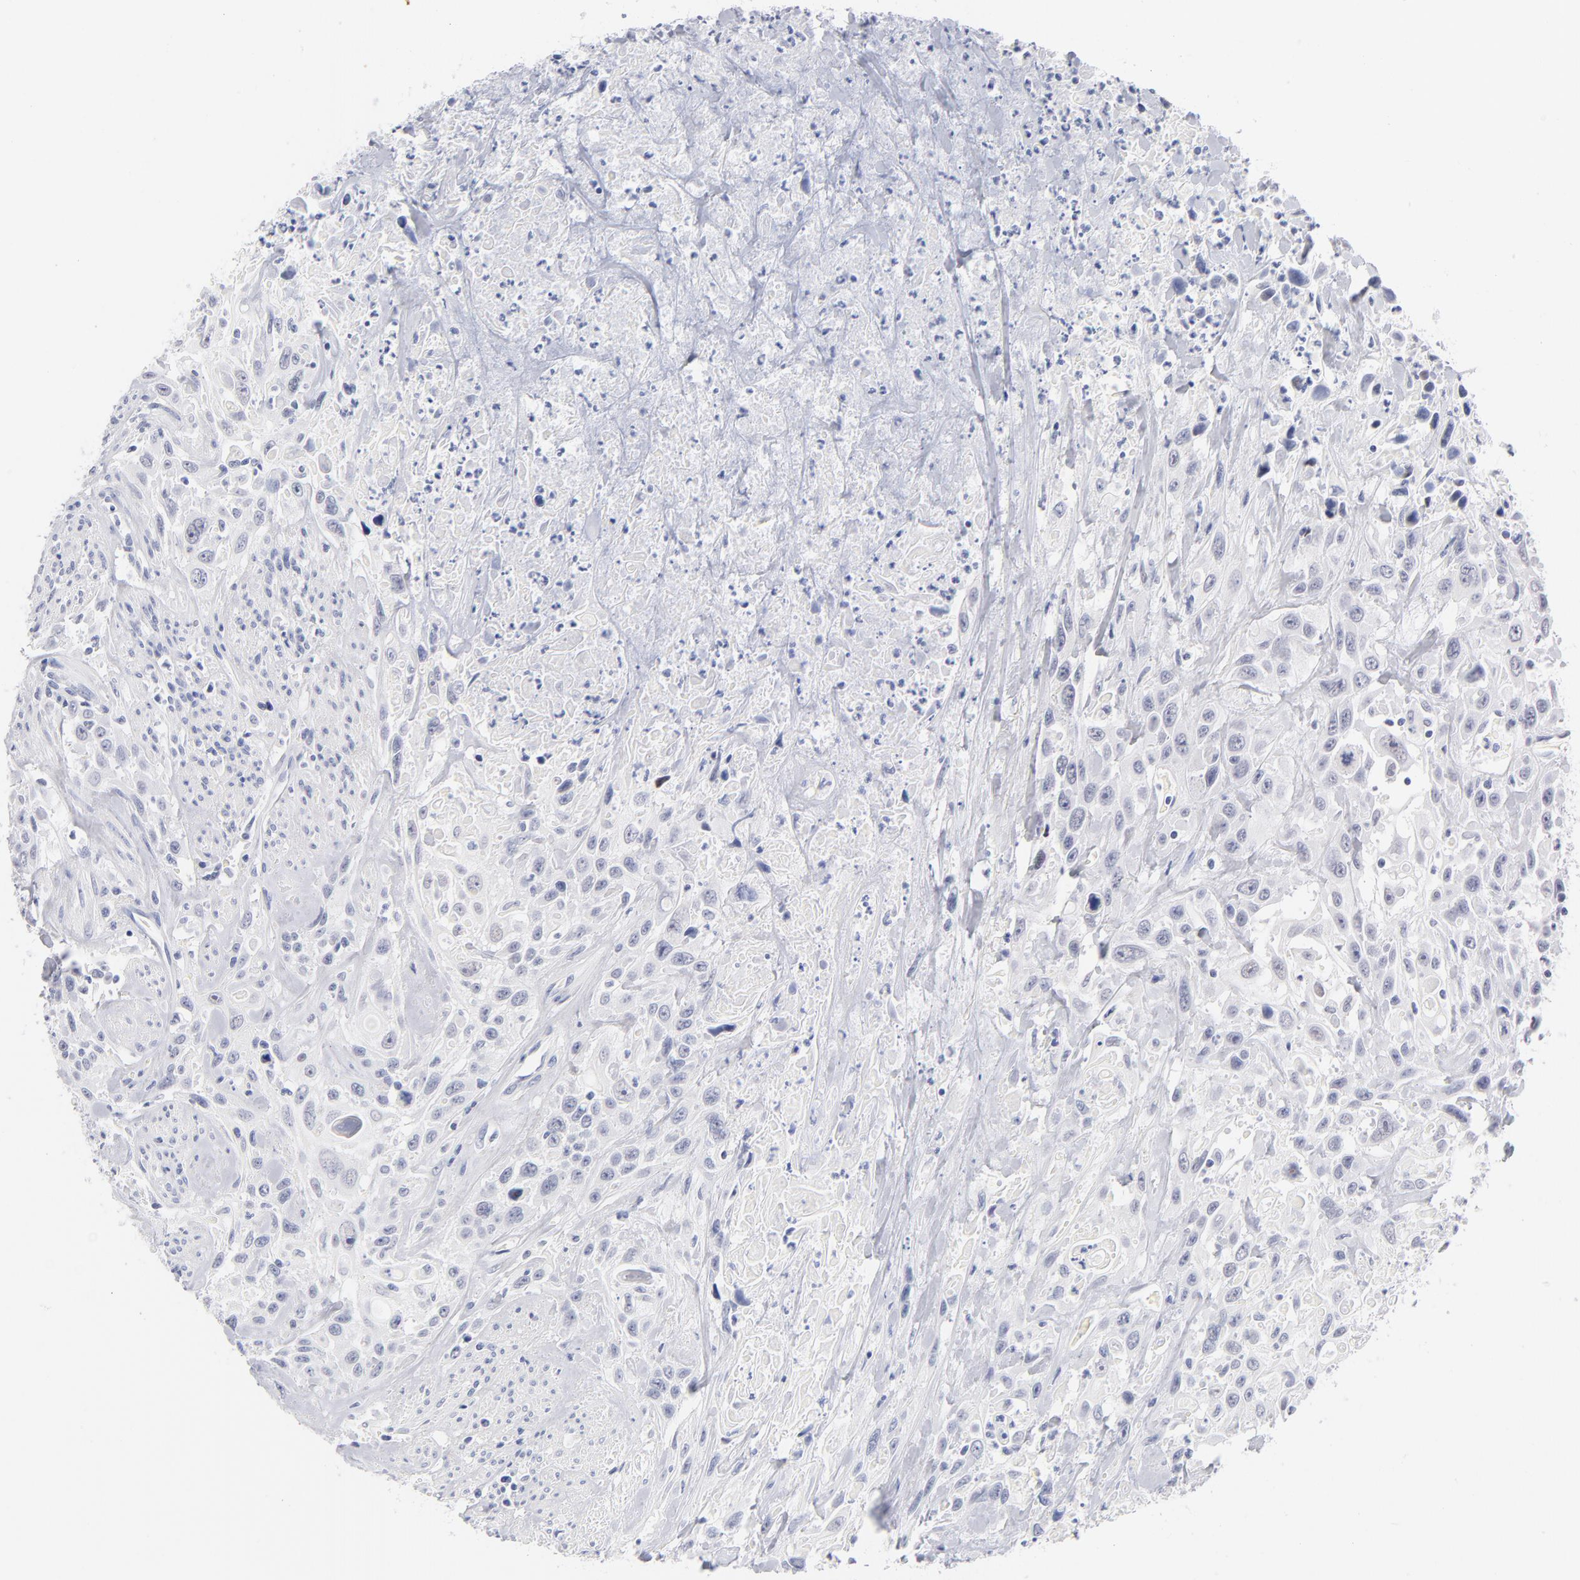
{"staining": {"intensity": "negative", "quantity": "none", "location": "none"}, "tissue": "urothelial cancer", "cell_type": "Tumor cells", "image_type": "cancer", "snomed": [{"axis": "morphology", "description": "Urothelial carcinoma, High grade"}, {"axis": "topography", "description": "Urinary bladder"}], "caption": "A photomicrograph of human urothelial cancer is negative for staining in tumor cells. (DAB immunohistochemistry, high magnification).", "gene": "KHNYN", "patient": {"sex": "female", "age": 84}}